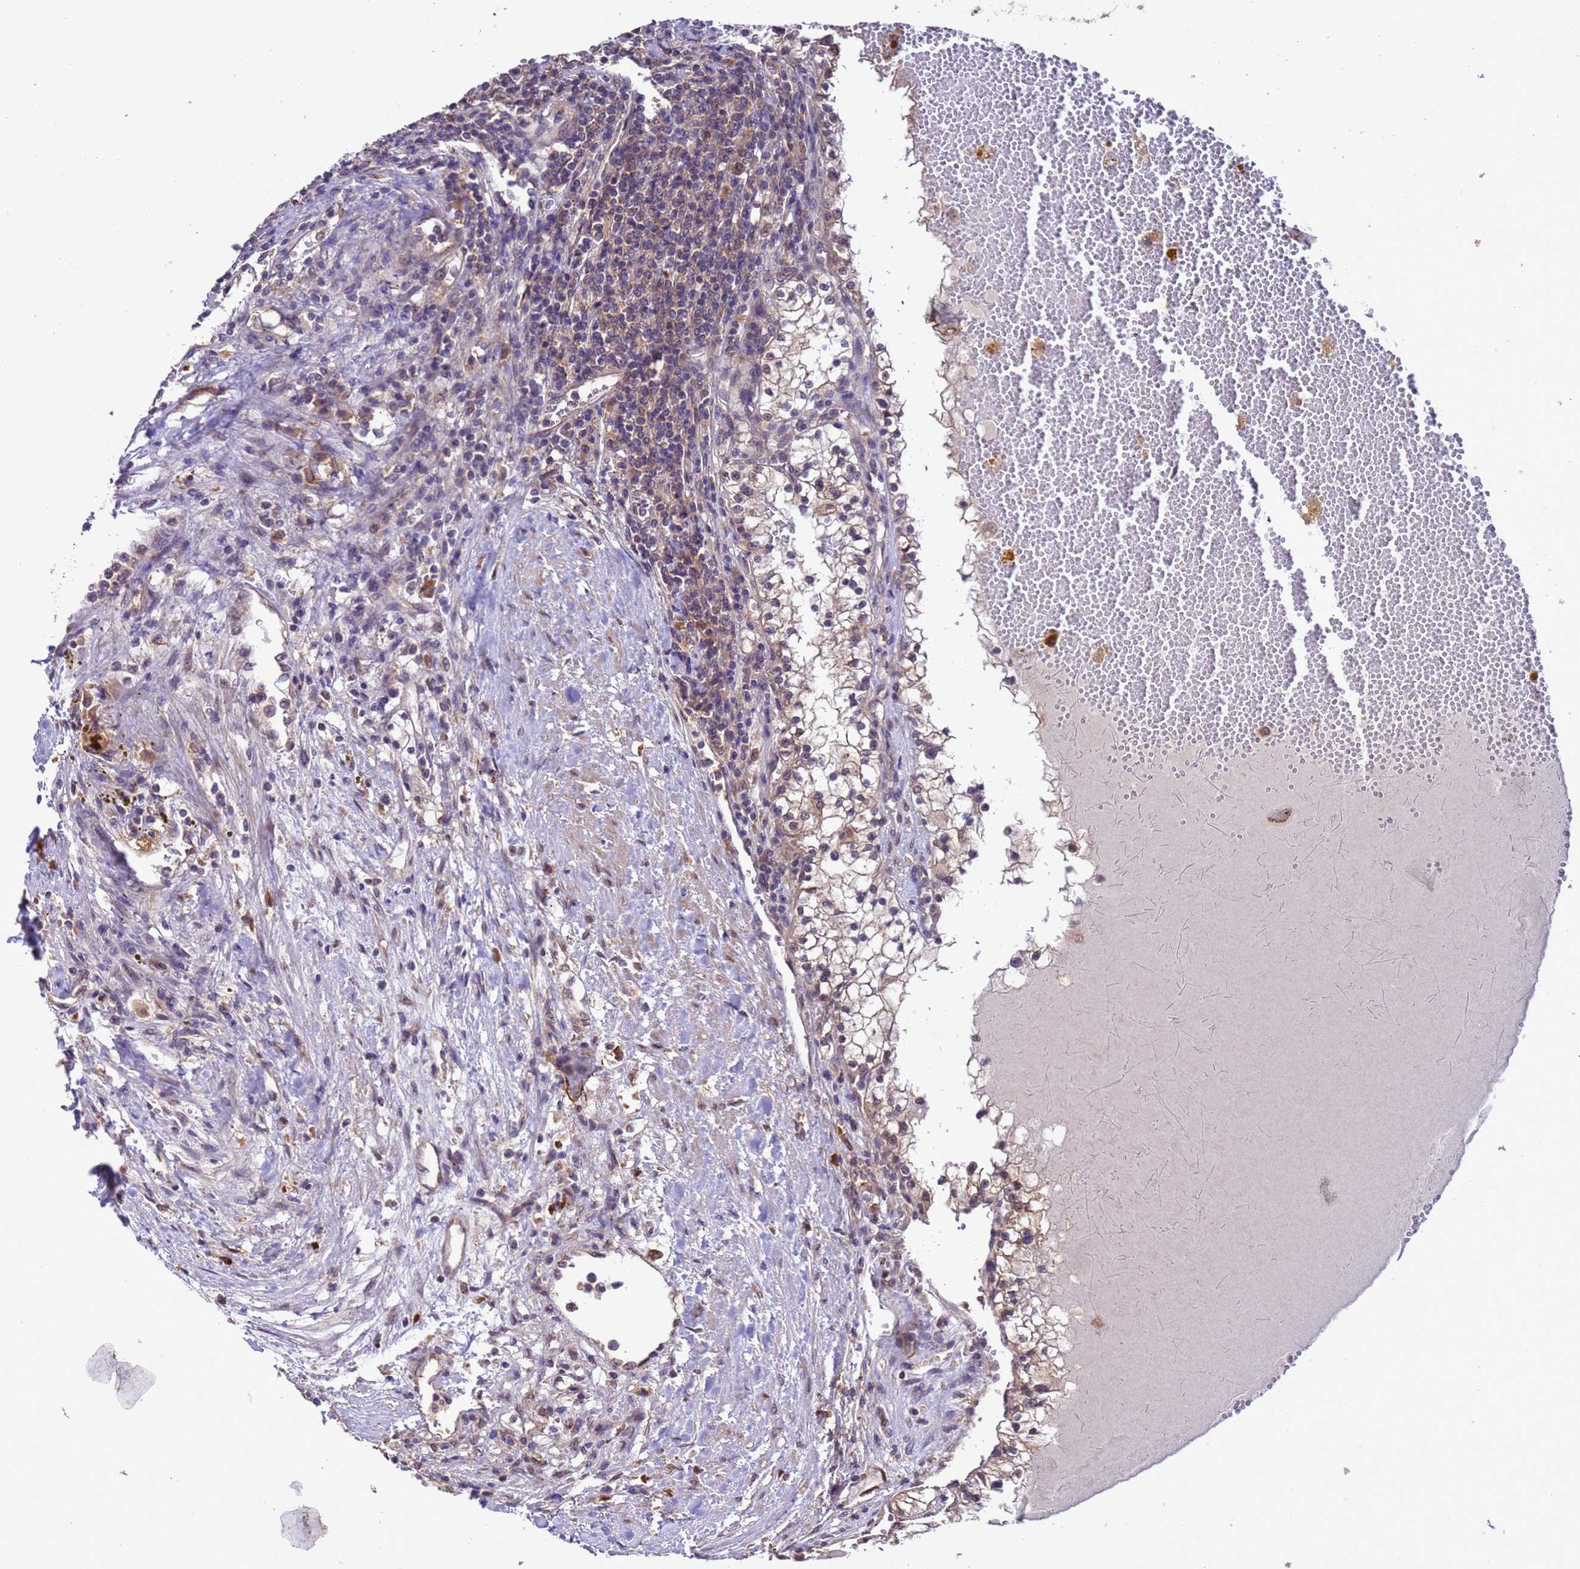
{"staining": {"intensity": "weak", "quantity": ">75%", "location": "cytoplasmic/membranous,nuclear"}, "tissue": "renal cancer", "cell_type": "Tumor cells", "image_type": "cancer", "snomed": [{"axis": "morphology", "description": "Normal tissue, NOS"}, {"axis": "morphology", "description": "Adenocarcinoma, NOS"}, {"axis": "topography", "description": "Kidney"}], "caption": "Human renal adenocarcinoma stained with a brown dye displays weak cytoplasmic/membranous and nuclear positive positivity in about >75% of tumor cells.", "gene": "ZFP69B", "patient": {"sex": "male", "age": 68}}